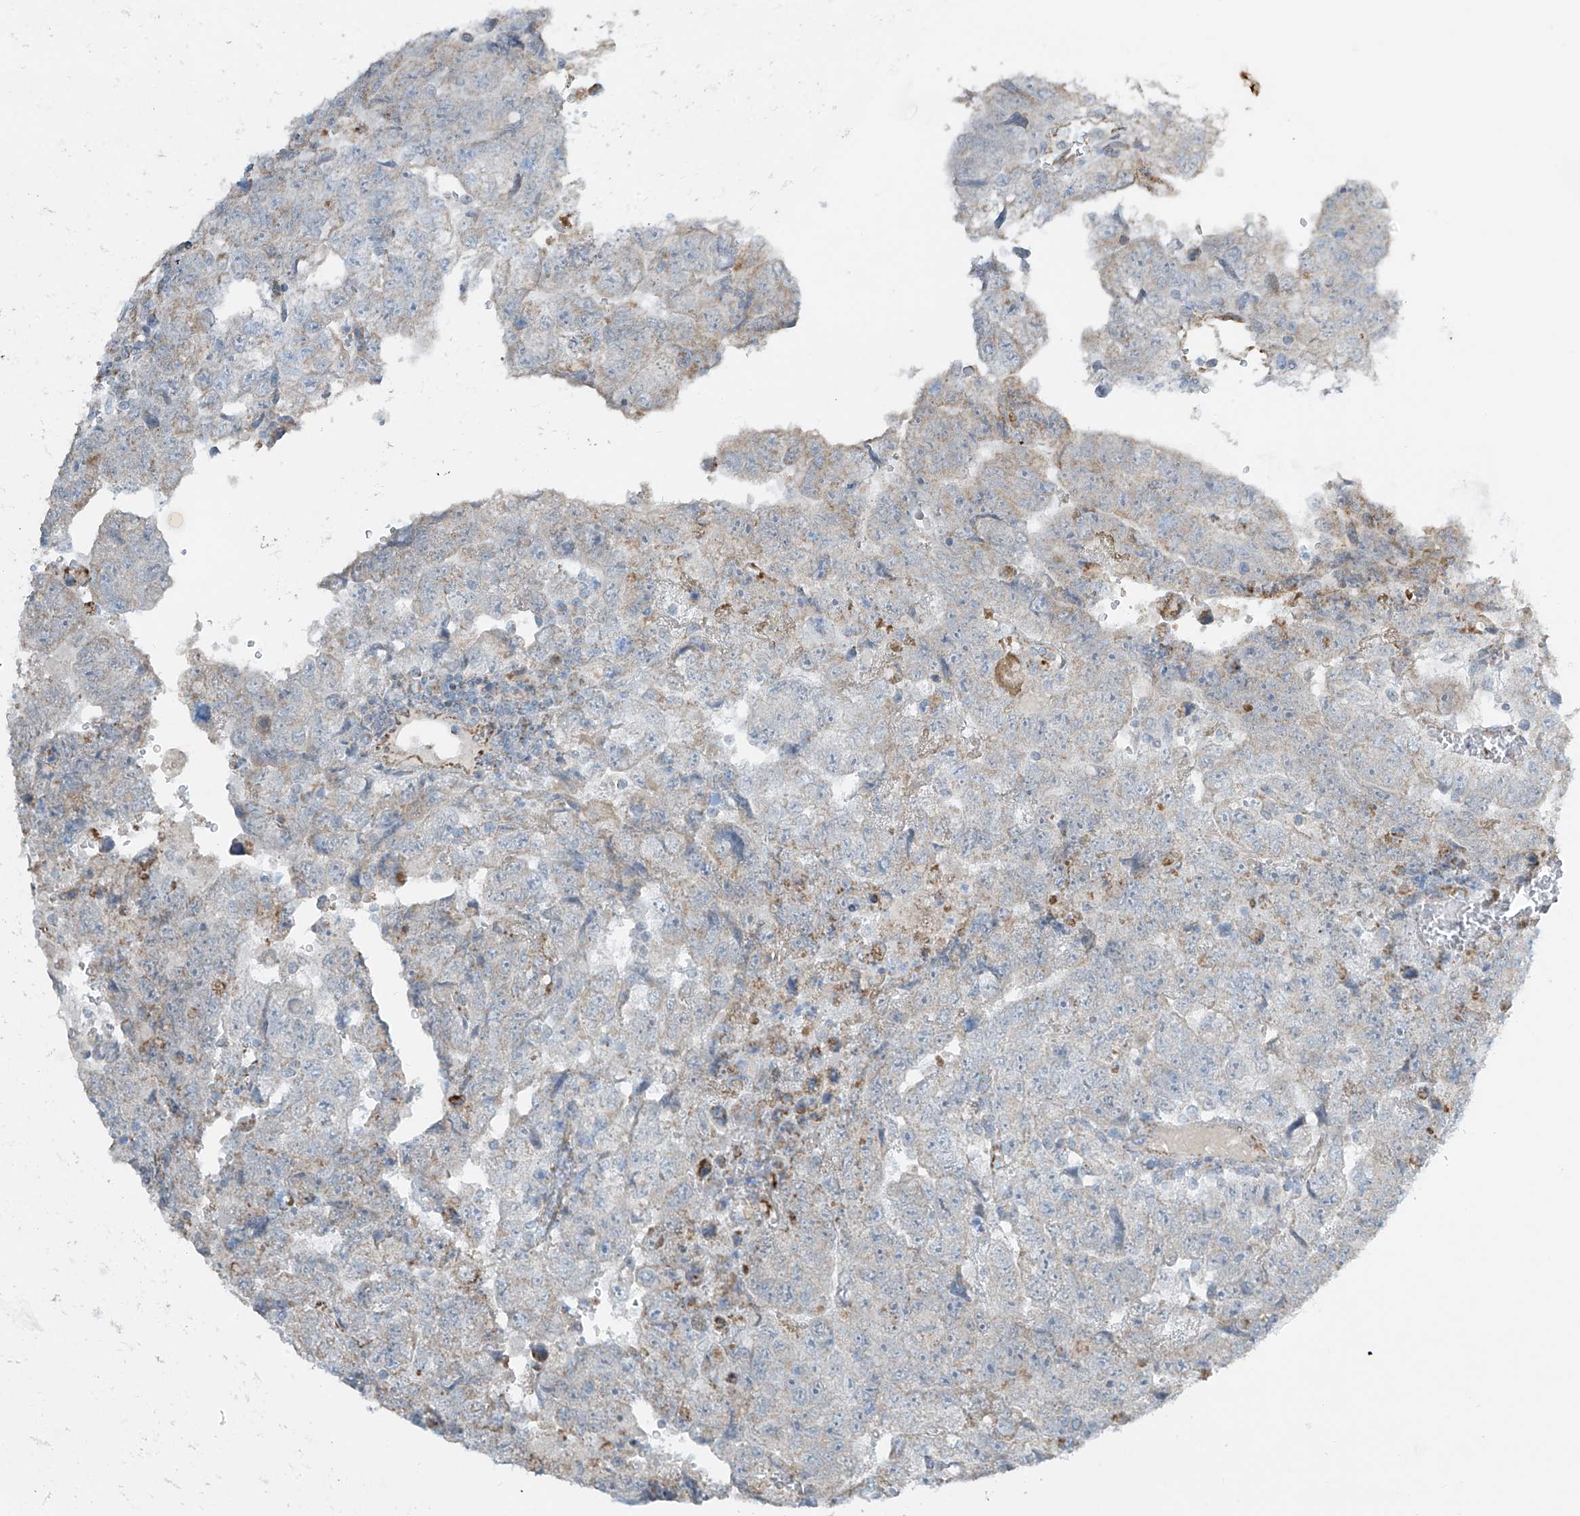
{"staining": {"intensity": "negative", "quantity": "none", "location": "none"}, "tissue": "testis cancer", "cell_type": "Tumor cells", "image_type": "cancer", "snomed": [{"axis": "morphology", "description": "Carcinoma, Embryonal, NOS"}, {"axis": "topography", "description": "Testis"}], "caption": "Human testis cancer (embryonal carcinoma) stained for a protein using immunohistochemistry (IHC) demonstrates no staining in tumor cells.", "gene": "SMDT1", "patient": {"sex": "male", "age": 36}}